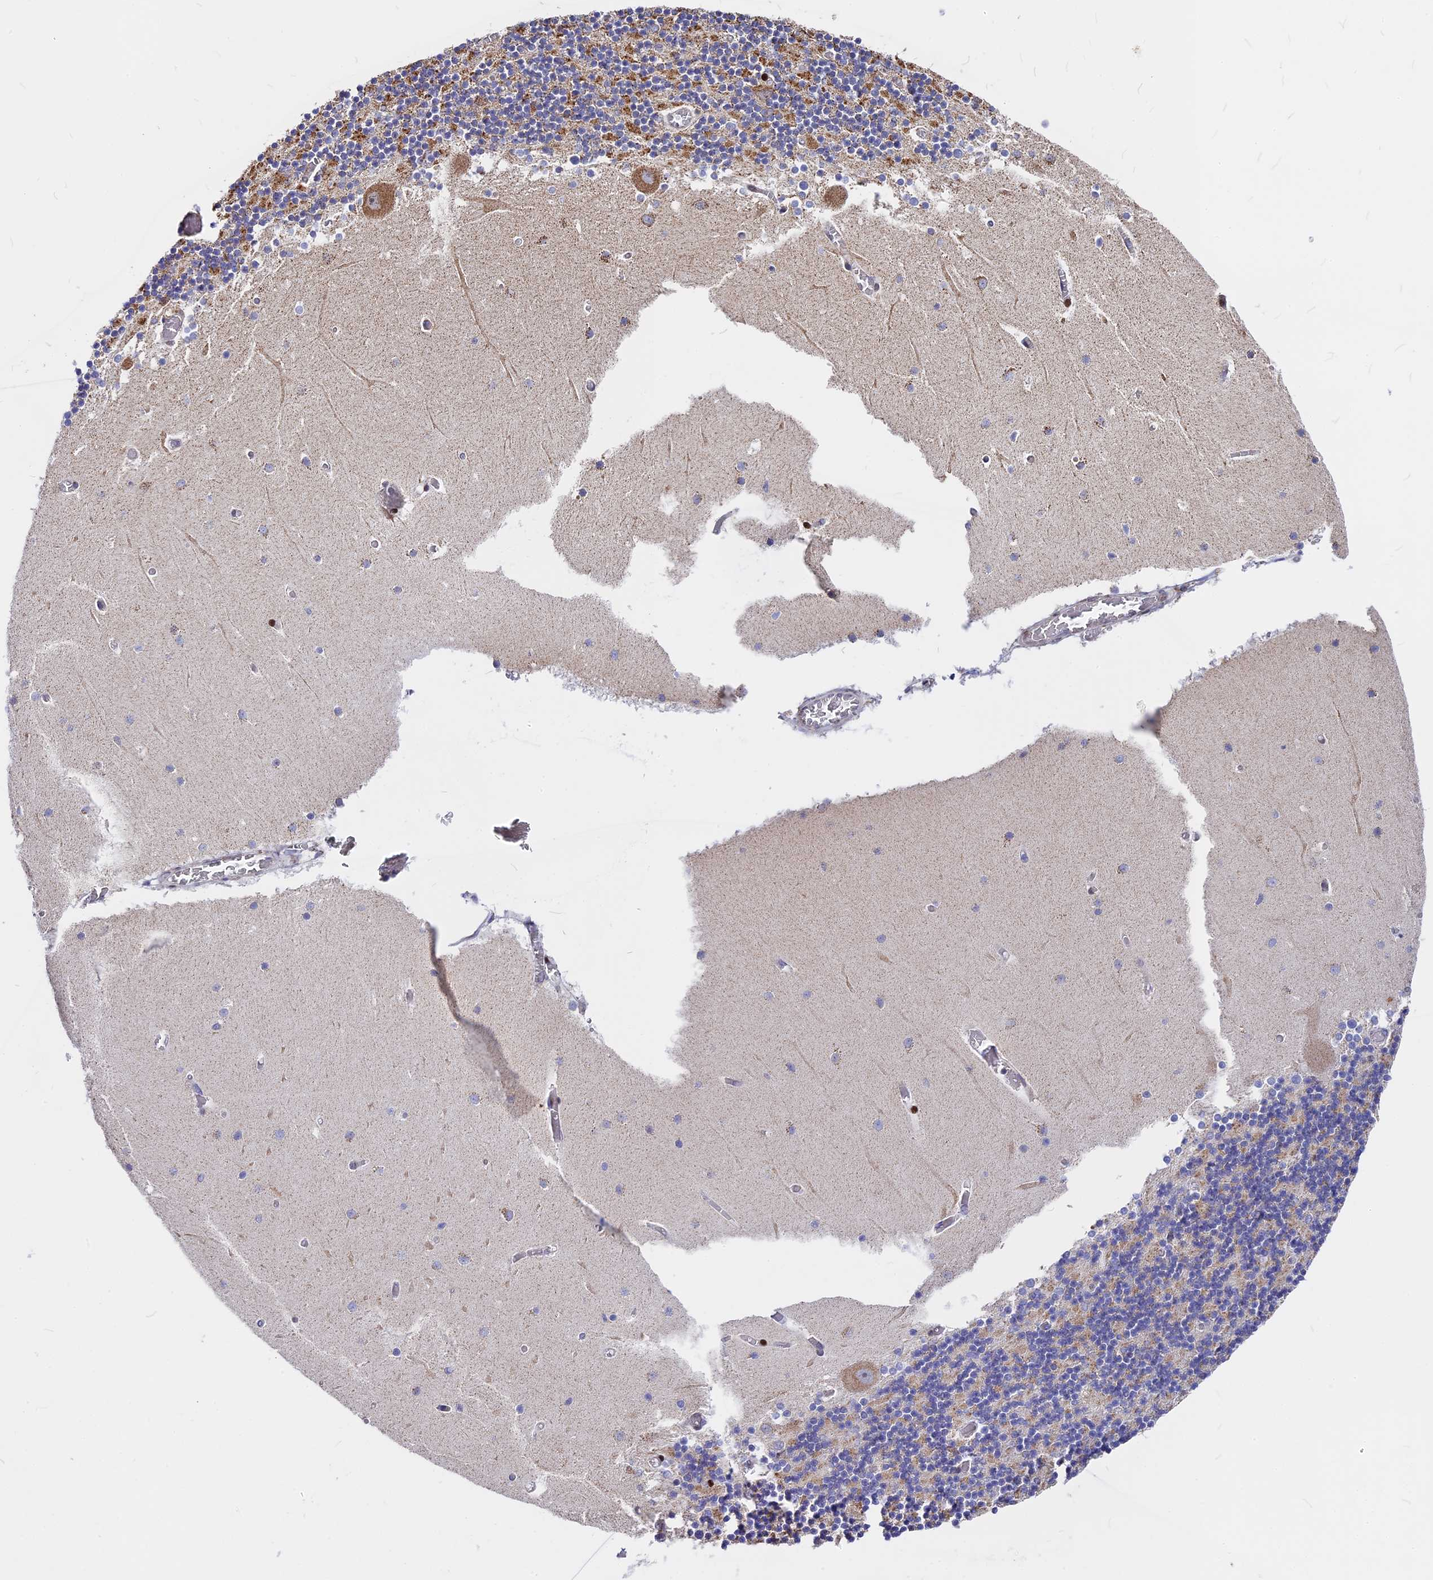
{"staining": {"intensity": "negative", "quantity": "none", "location": "none"}, "tissue": "cerebellum", "cell_type": "Cells in granular layer", "image_type": "normal", "snomed": [{"axis": "morphology", "description": "Normal tissue, NOS"}, {"axis": "topography", "description": "Cerebellum"}], "caption": "A high-resolution micrograph shows immunohistochemistry (IHC) staining of unremarkable cerebellum, which exhibits no significant positivity in cells in granular layer. The staining is performed using DAB brown chromogen with nuclei counter-stained in using hematoxylin.", "gene": "FAM174C", "patient": {"sex": "female", "age": 28}}